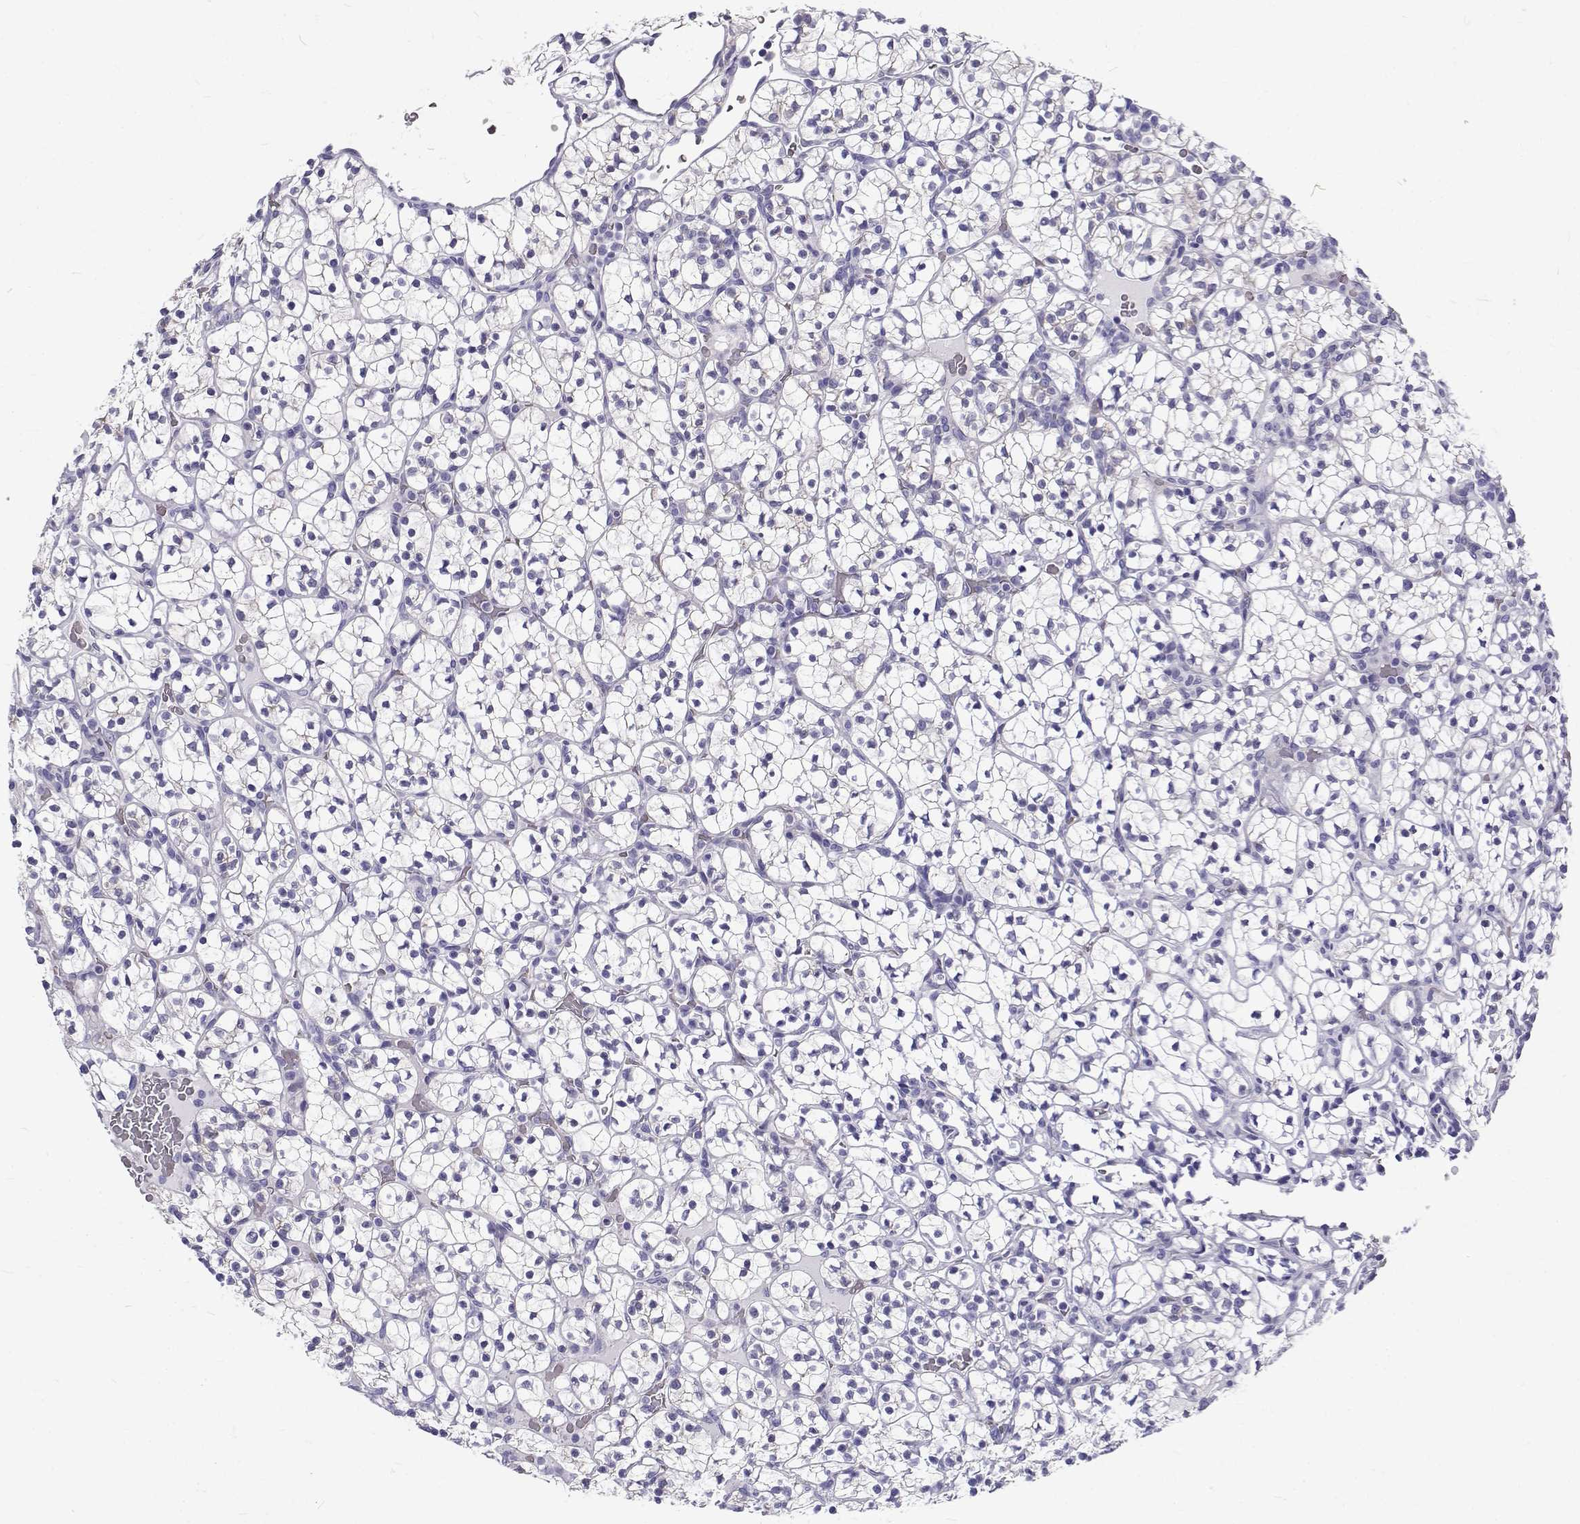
{"staining": {"intensity": "negative", "quantity": "none", "location": "none"}, "tissue": "renal cancer", "cell_type": "Tumor cells", "image_type": "cancer", "snomed": [{"axis": "morphology", "description": "Adenocarcinoma, NOS"}, {"axis": "topography", "description": "Kidney"}], "caption": "DAB (3,3'-diaminobenzidine) immunohistochemical staining of adenocarcinoma (renal) demonstrates no significant staining in tumor cells.", "gene": "IGSF1", "patient": {"sex": "female", "age": 89}}